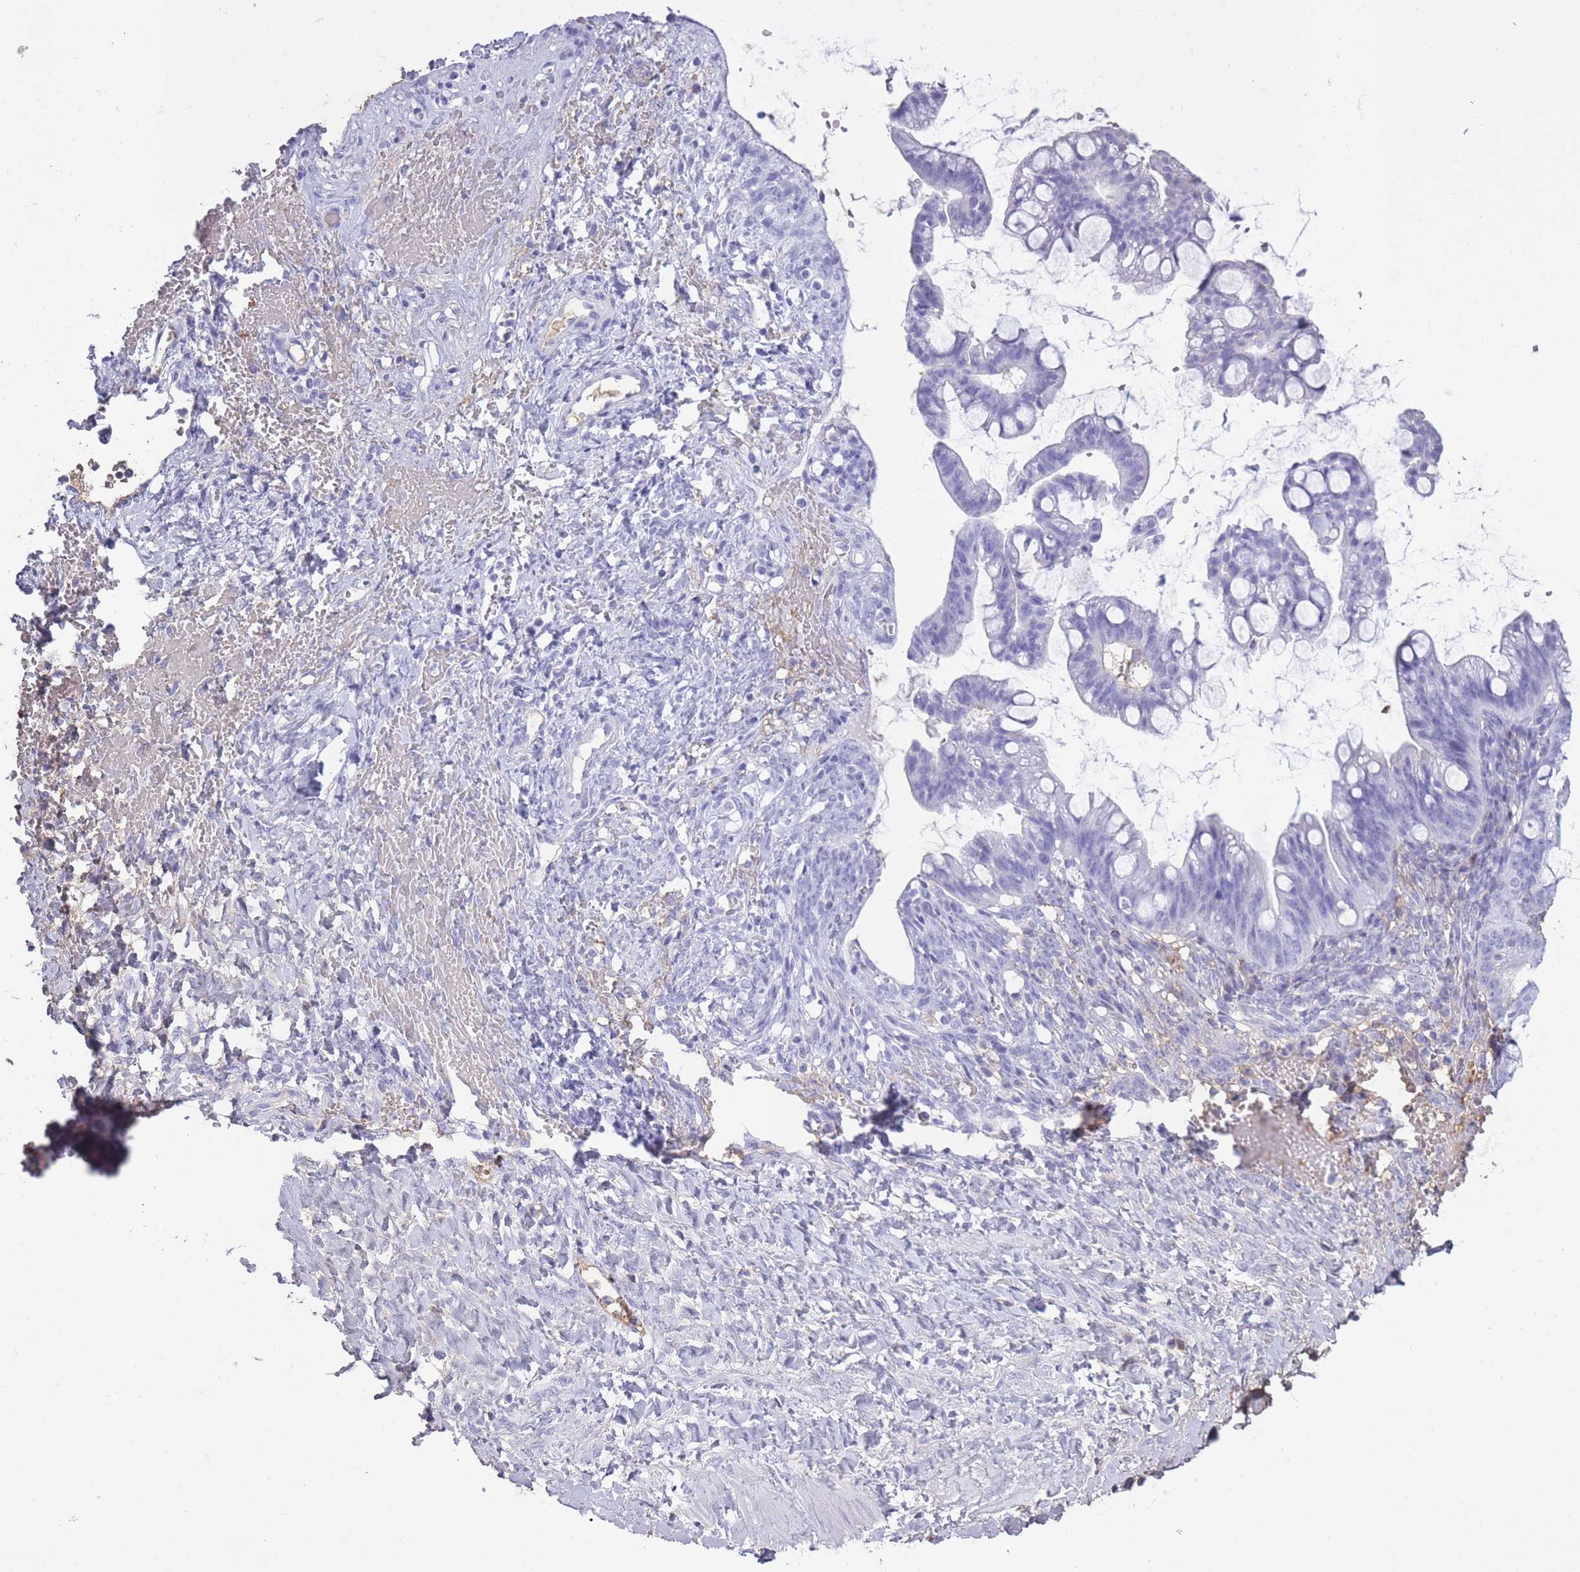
{"staining": {"intensity": "negative", "quantity": "none", "location": "none"}, "tissue": "ovarian cancer", "cell_type": "Tumor cells", "image_type": "cancer", "snomed": [{"axis": "morphology", "description": "Cystadenocarcinoma, mucinous, NOS"}, {"axis": "topography", "description": "Ovary"}], "caption": "Immunohistochemical staining of ovarian cancer (mucinous cystadenocarcinoma) reveals no significant staining in tumor cells.", "gene": "AP3S2", "patient": {"sex": "female", "age": 73}}